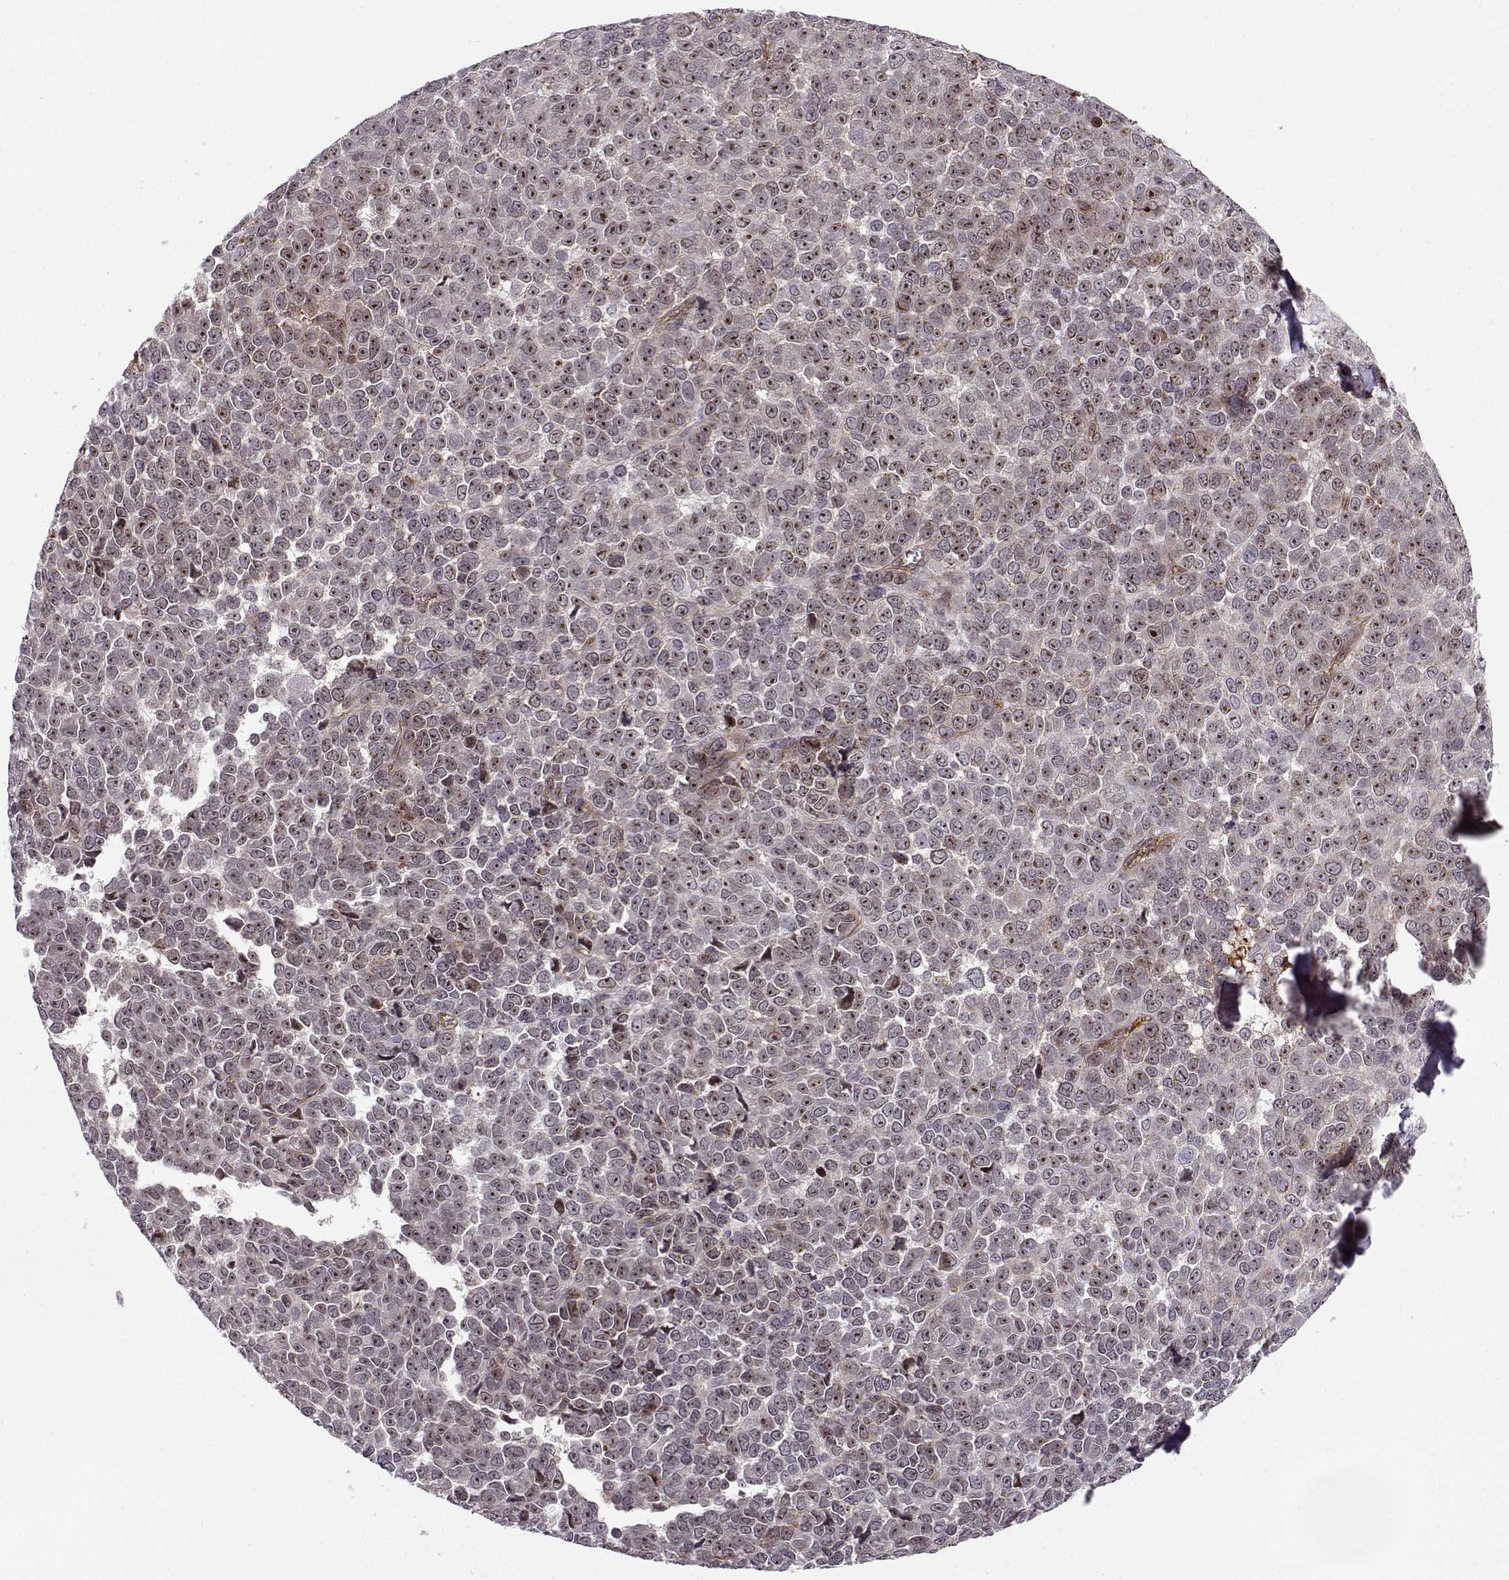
{"staining": {"intensity": "strong", "quantity": "25%-75%", "location": "nuclear"}, "tissue": "melanoma", "cell_type": "Tumor cells", "image_type": "cancer", "snomed": [{"axis": "morphology", "description": "Malignant melanoma, NOS"}, {"axis": "topography", "description": "Skin"}], "caption": "A brown stain highlights strong nuclear expression of a protein in human melanoma tumor cells.", "gene": "CIR1", "patient": {"sex": "female", "age": 95}}